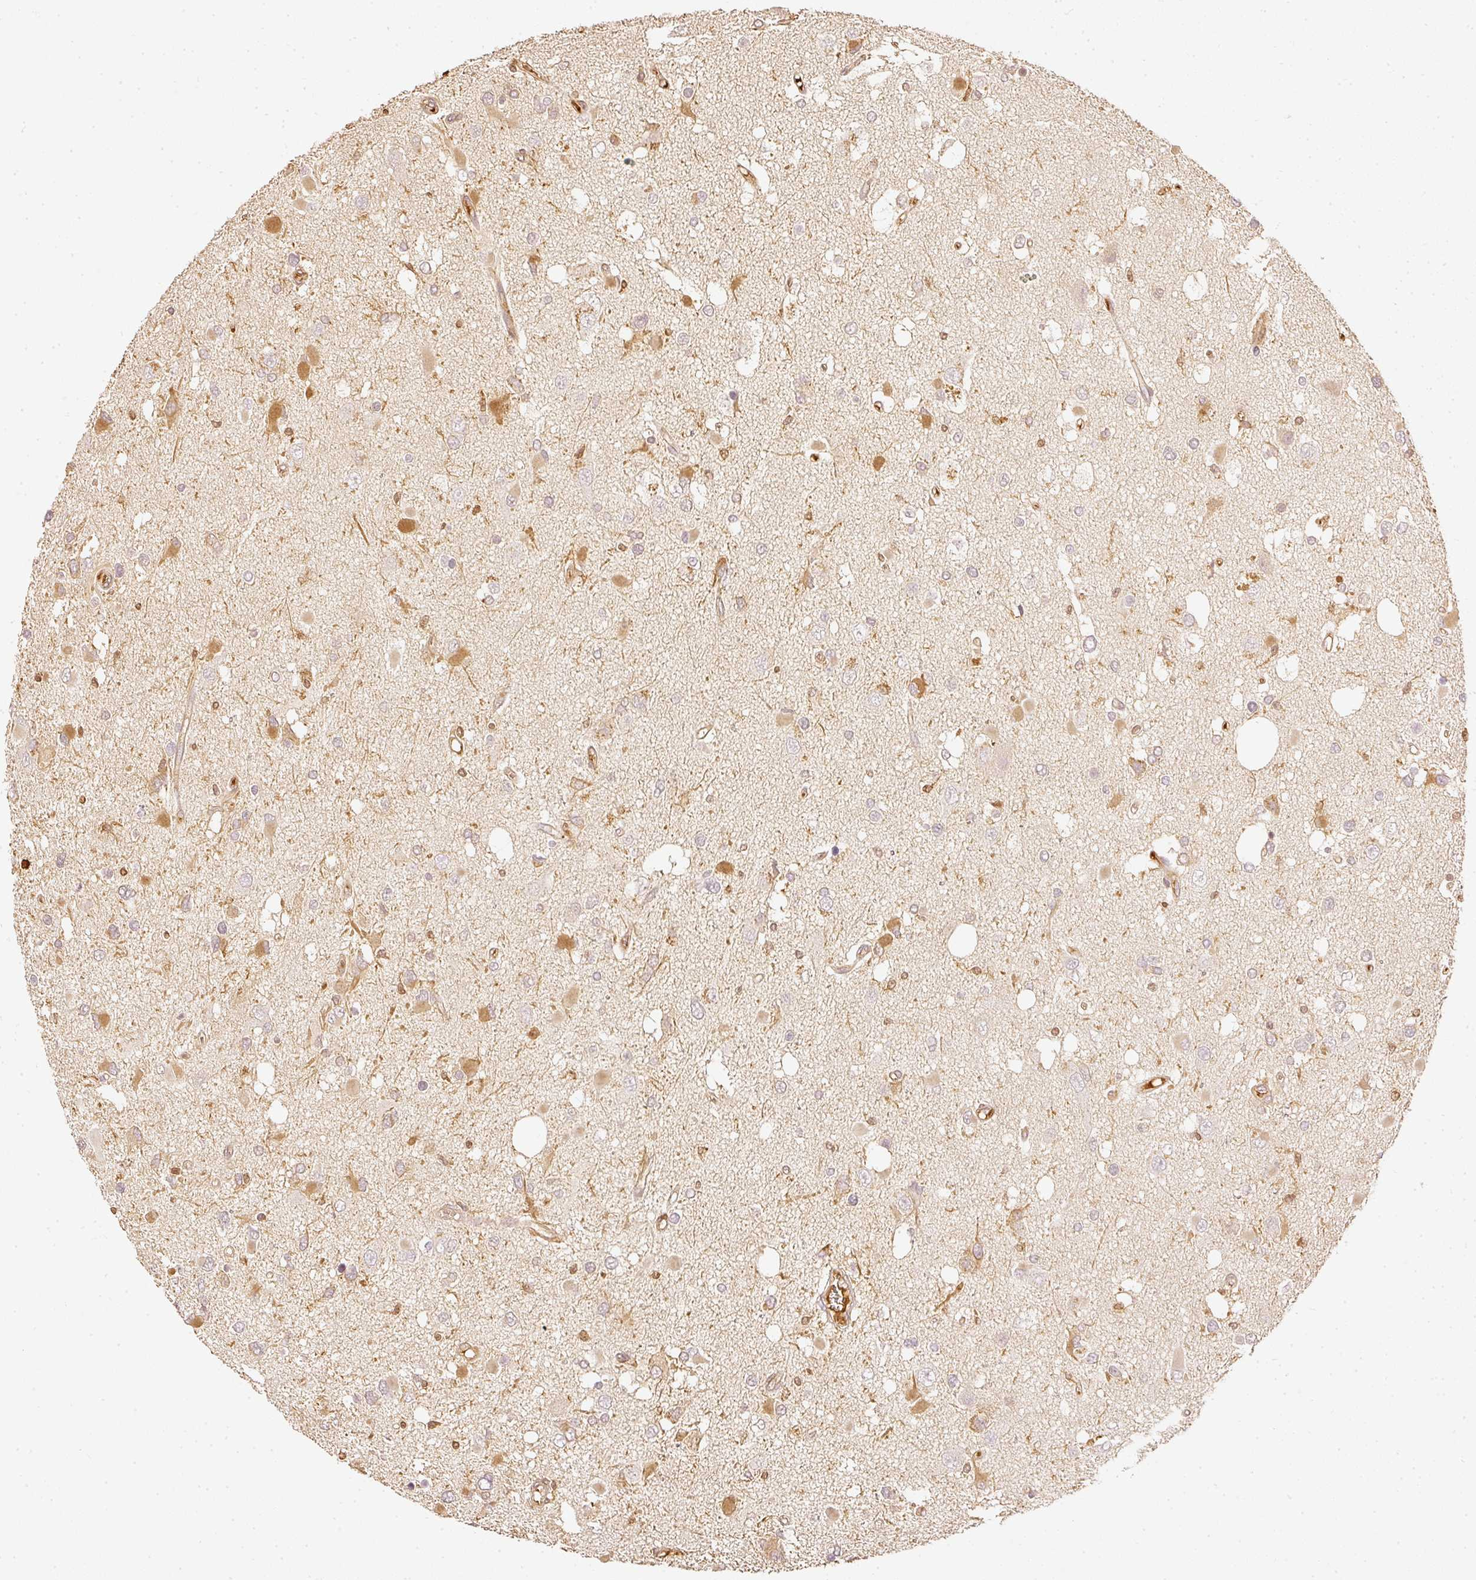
{"staining": {"intensity": "moderate", "quantity": "<25%", "location": "cytoplasmic/membranous"}, "tissue": "glioma", "cell_type": "Tumor cells", "image_type": "cancer", "snomed": [{"axis": "morphology", "description": "Glioma, malignant, High grade"}, {"axis": "topography", "description": "Brain"}], "caption": "Brown immunohistochemical staining in malignant high-grade glioma reveals moderate cytoplasmic/membranous positivity in about <25% of tumor cells.", "gene": "PFN1", "patient": {"sex": "male", "age": 53}}